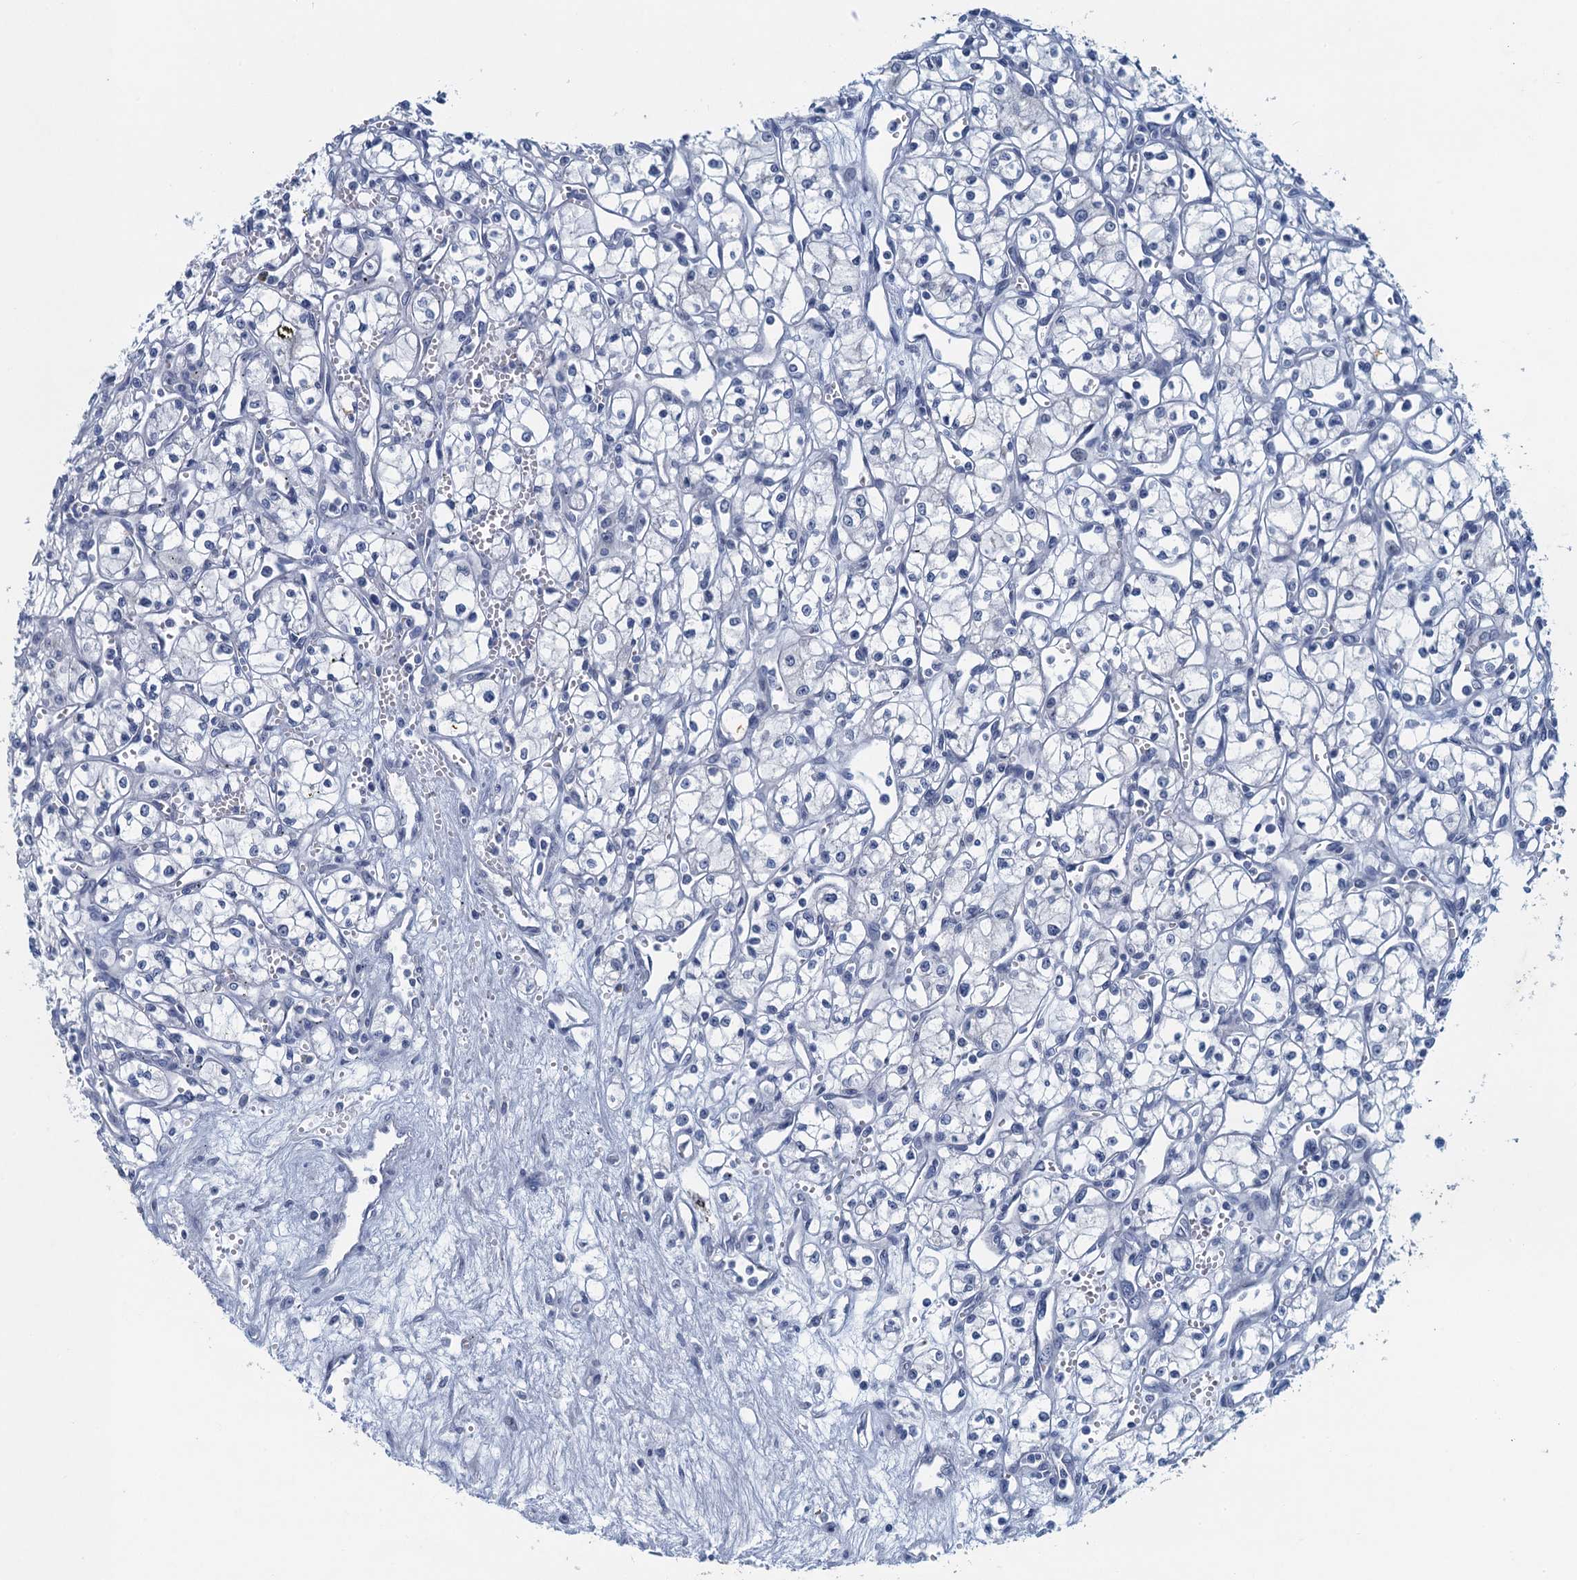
{"staining": {"intensity": "negative", "quantity": "none", "location": "none"}, "tissue": "renal cancer", "cell_type": "Tumor cells", "image_type": "cancer", "snomed": [{"axis": "morphology", "description": "Adenocarcinoma, NOS"}, {"axis": "topography", "description": "Kidney"}], "caption": "An image of renal cancer stained for a protein shows no brown staining in tumor cells. The staining is performed using DAB brown chromogen with nuclei counter-stained in using hematoxylin.", "gene": "ENSG00000131152", "patient": {"sex": "male", "age": 59}}